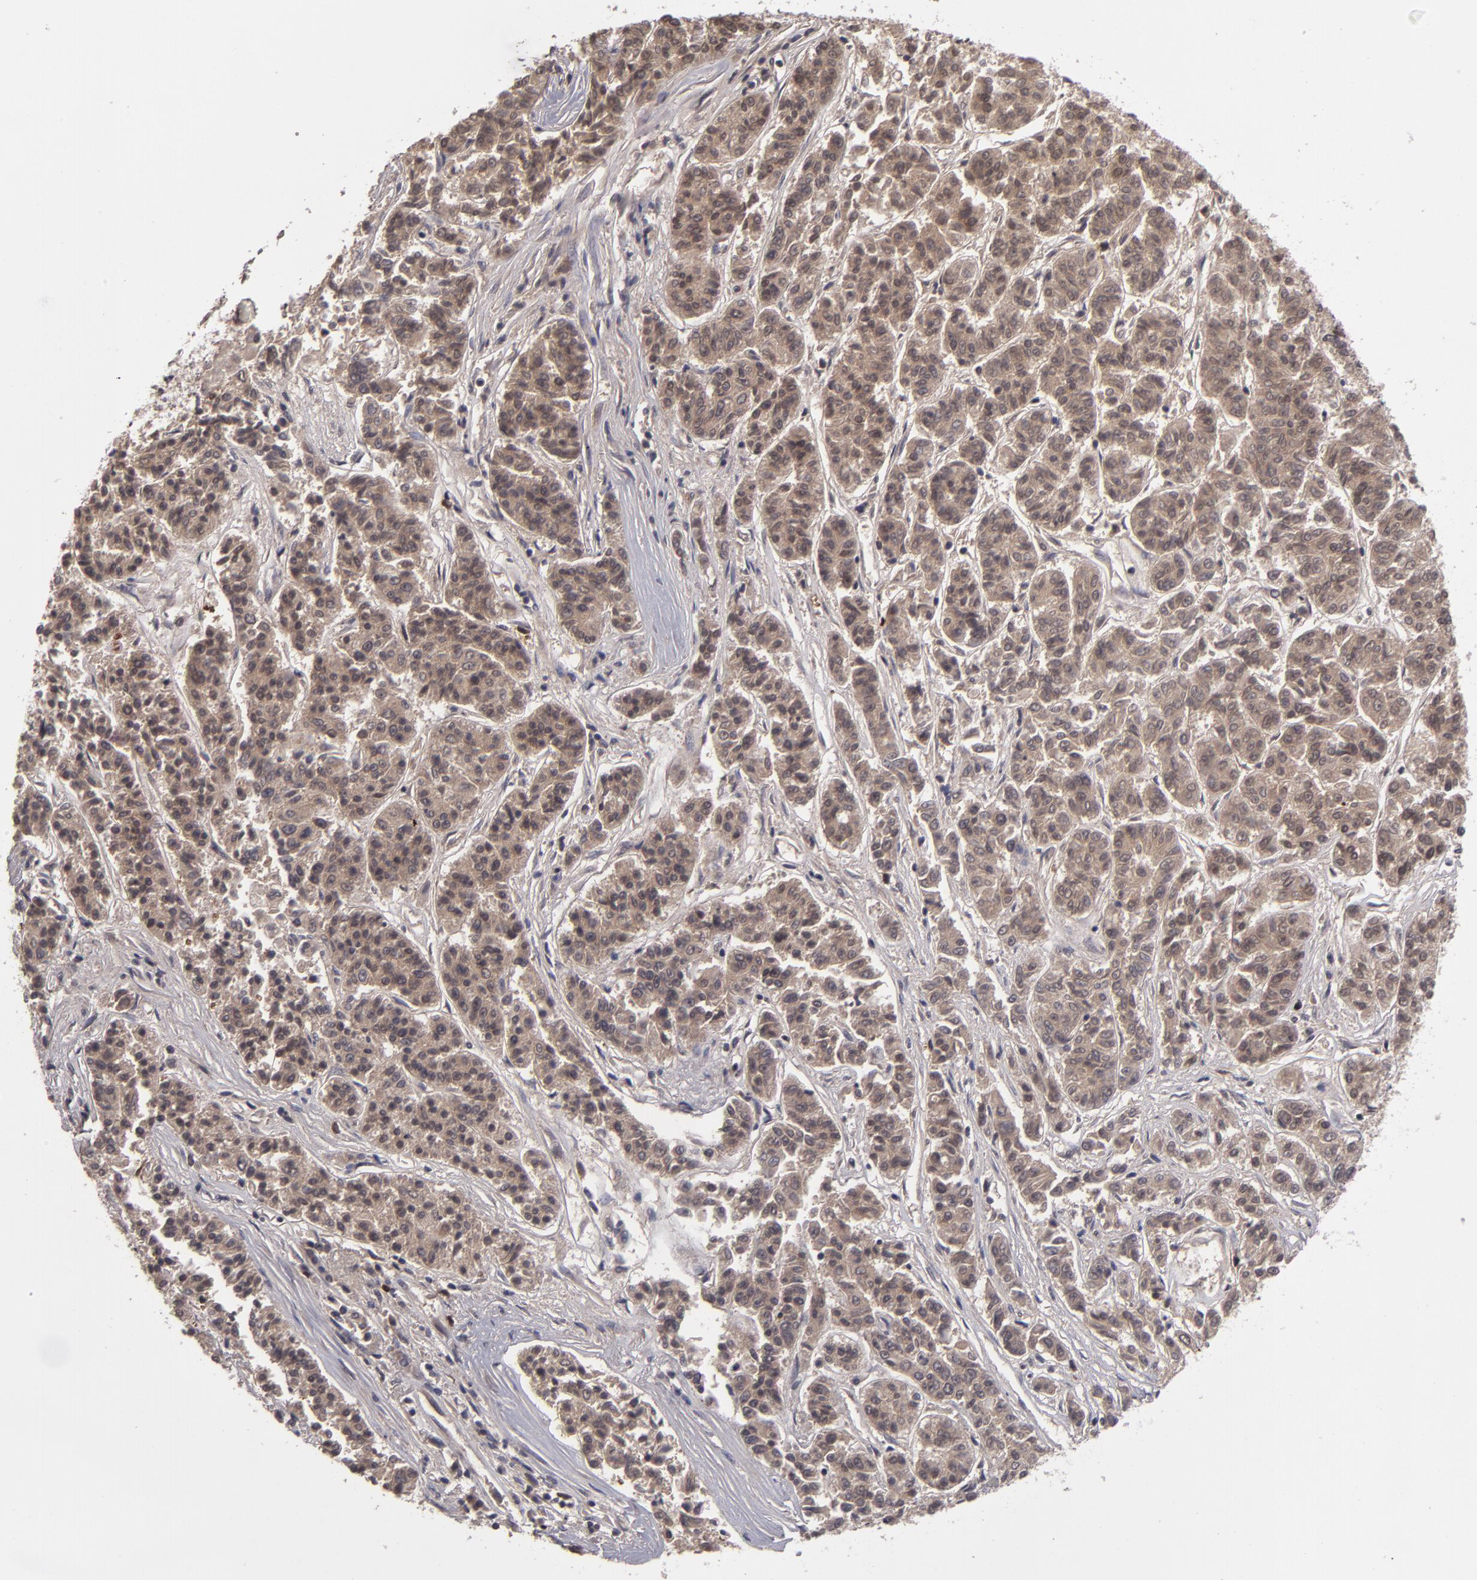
{"staining": {"intensity": "moderate", "quantity": ">75%", "location": "cytoplasmic/membranous"}, "tissue": "lung cancer", "cell_type": "Tumor cells", "image_type": "cancer", "snomed": [{"axis": "morphology", "description": "Adenocarcinoma, NOS"}, {"axis": "topography", "description": "Lung"}], "caption": "Immunohistochemistry (DAB) staining of lung cancer exhibits moderate cytoplasmic/membranous protein expression in approximately >75% of tumor cells.", "gene": "TYMS", "patient": {"sex": "male", "age": 84}}